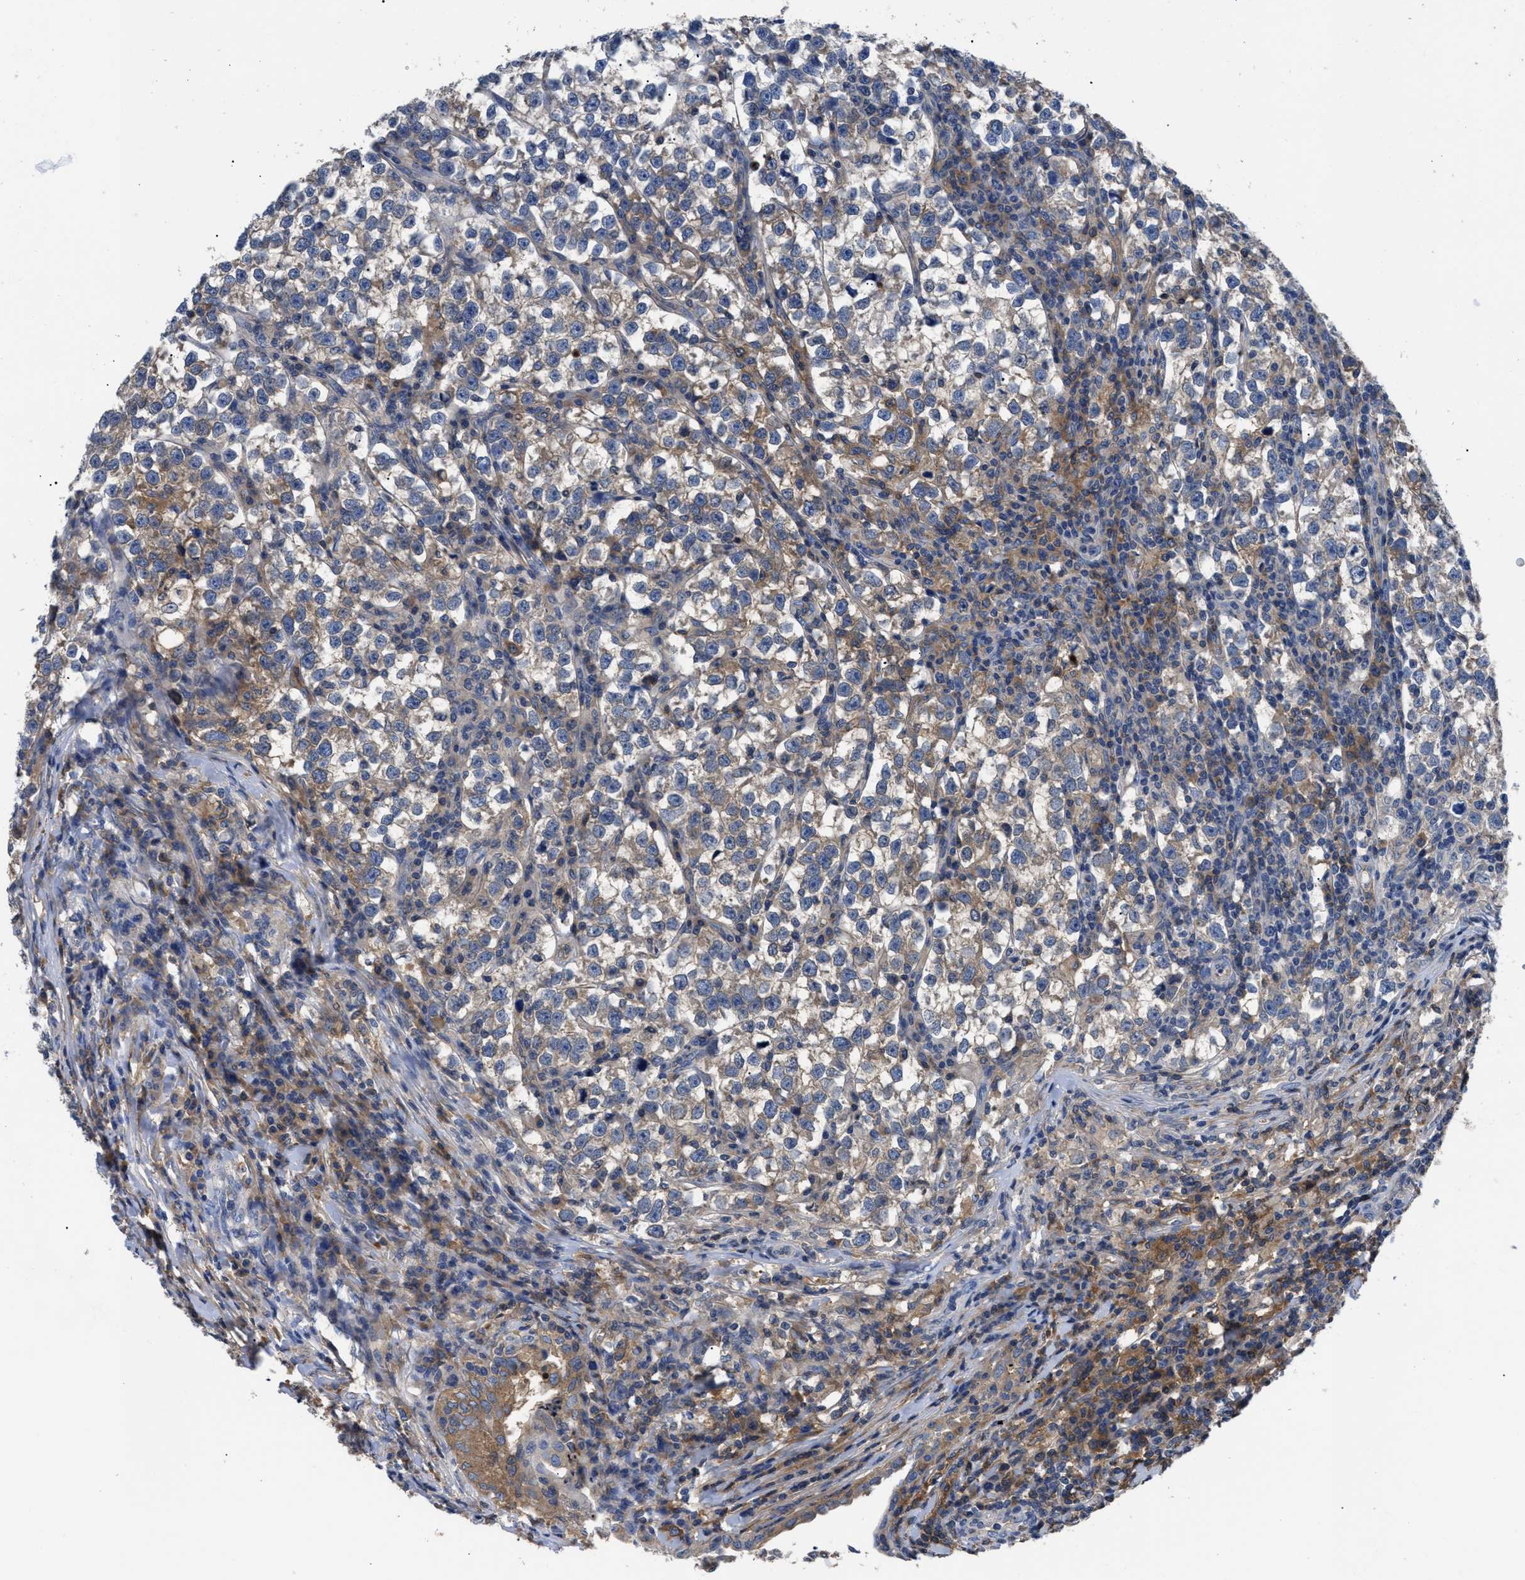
{"staining": {"intensity": "weak", "quantity": "25%-75%", "location": "cytoplasmic/membranous"}, "tissue": "testis cancer", "cell_type": "Tumor cells", "image_type": "cancer", "snomed": [{"axis": "morphology", "description": "Normal tissue, NOS"}, {"axis": "morphology", "description": "Seminoma, NOS"}, {"axis": "topography", "description": "Testis"}], "caption": "Immunohistochemistry (IHC) histopathology image of human seminoma (testis) stained for a protein (brown), which reveals low levels of weak cytoplasmic/membranous expression in about 25%-75% of tumor cells.", "gene": "SERPINA6", "patient": {"sex": "male", "age": 43}}